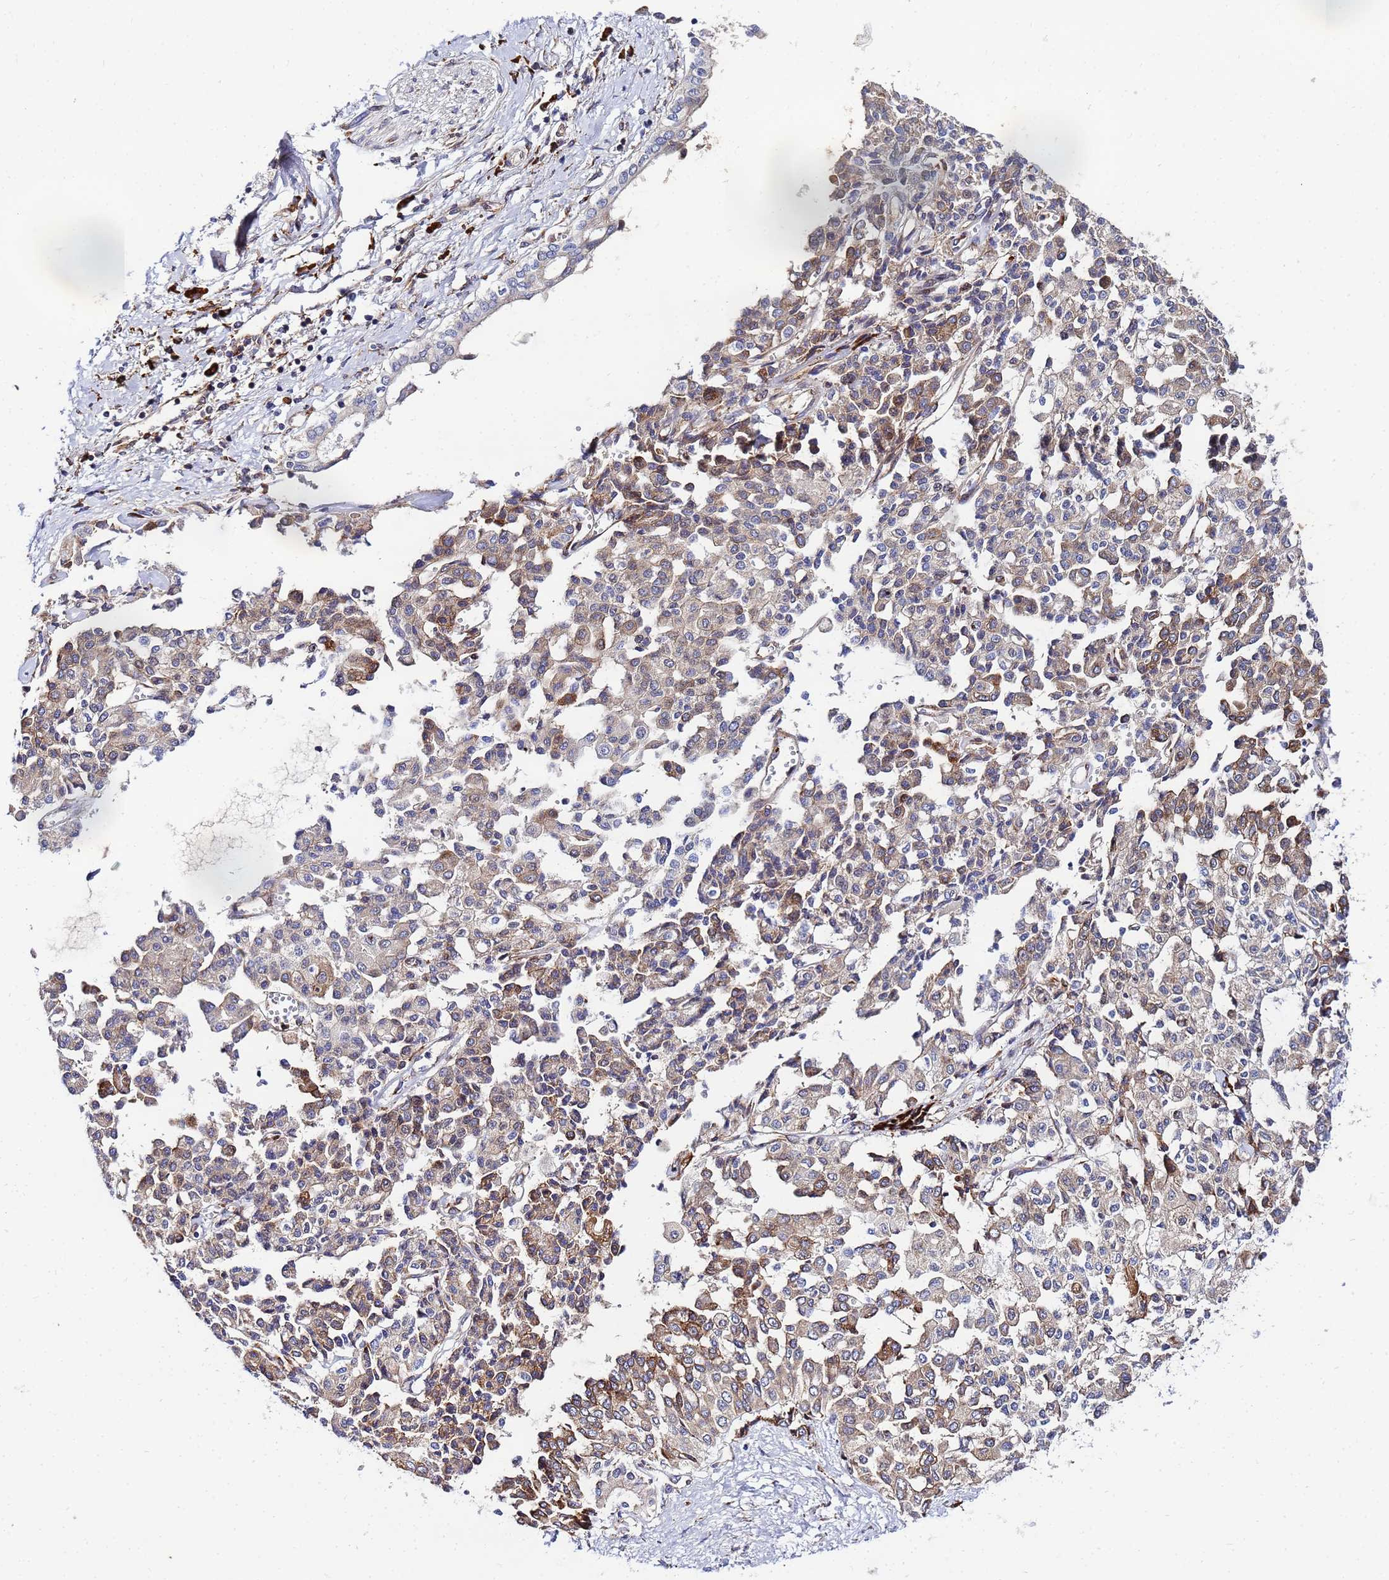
{"staining": {"intensity": "weak", "quantity": "25%-75%", "location": "cytoplasmic/membranous"}, "tissue": "liver cancer", "cell_type": "Tumor cells", "image_type": "cancer", "snomed": [{"axis": "morphology", "description": "Cholangiocarcinoma"}, {"axis": "topography", "description": "Liver"}], "caption": "Human liver cancer (cholangiocarcinoma) stained with a brown dye reveals weak cytoplasmic/membranous positive staining in approximately 25%-75% of tumor cells.", "gene": "POM121", "patient": {"sex": "female", "age": 77}}